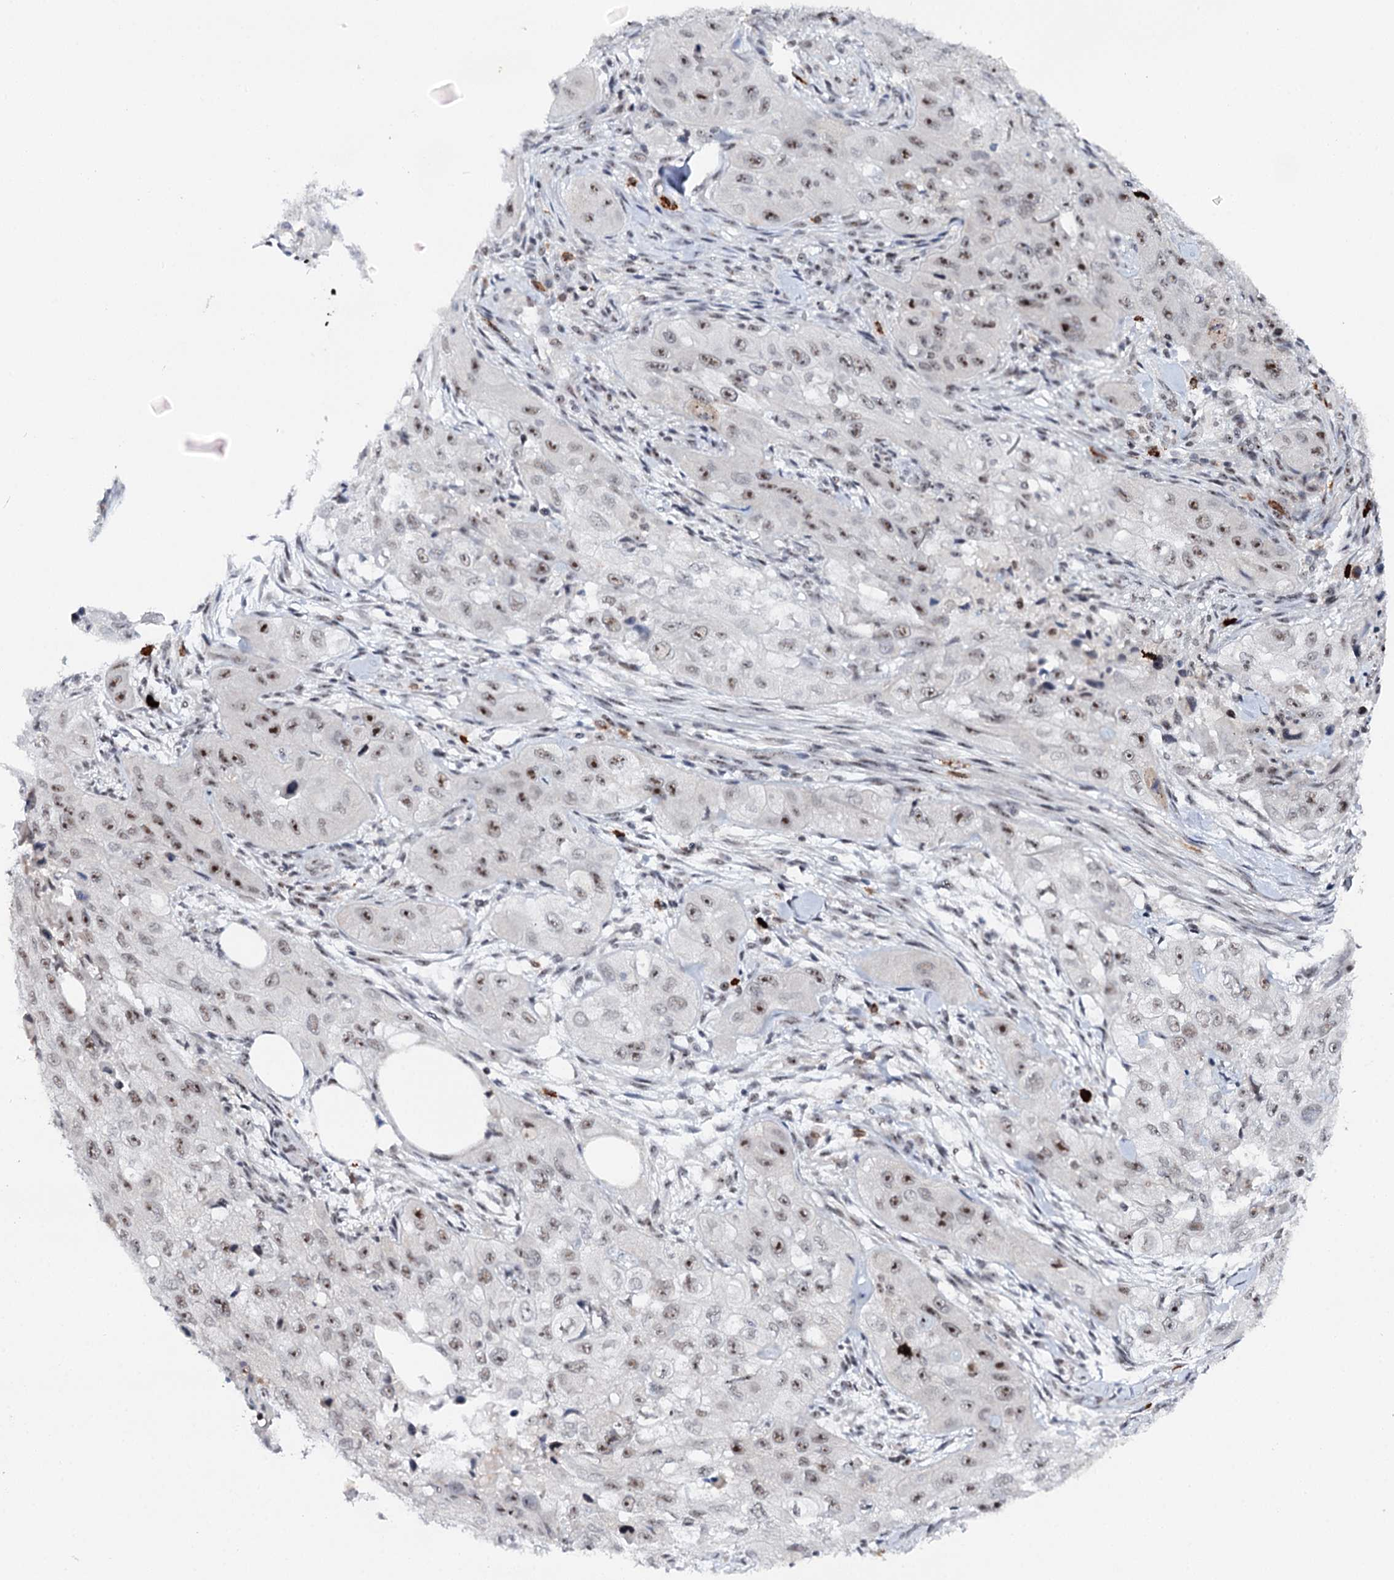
{"staining": {"intensity": "strong", "quantity": "<25%", "location": "nuclear"}, "tissue": "skin cancer", "cell_type": "Tumor cells", "image_type": "cancer", "snomed": [{"axis": "morphology", "description": "Squamous cell carcinoma, NOS"}, {"axis": "topography", "description": "Skin"}, {"axis": "topography", "description": "Subcutis"}], "caption": "Skin cancer stained with immunohistochemistry (IHC) displays strong nuclear staining in about <25% of tumor cells.", "gene": "BUD13", "patient": {"sex": "male", "age": 73}}